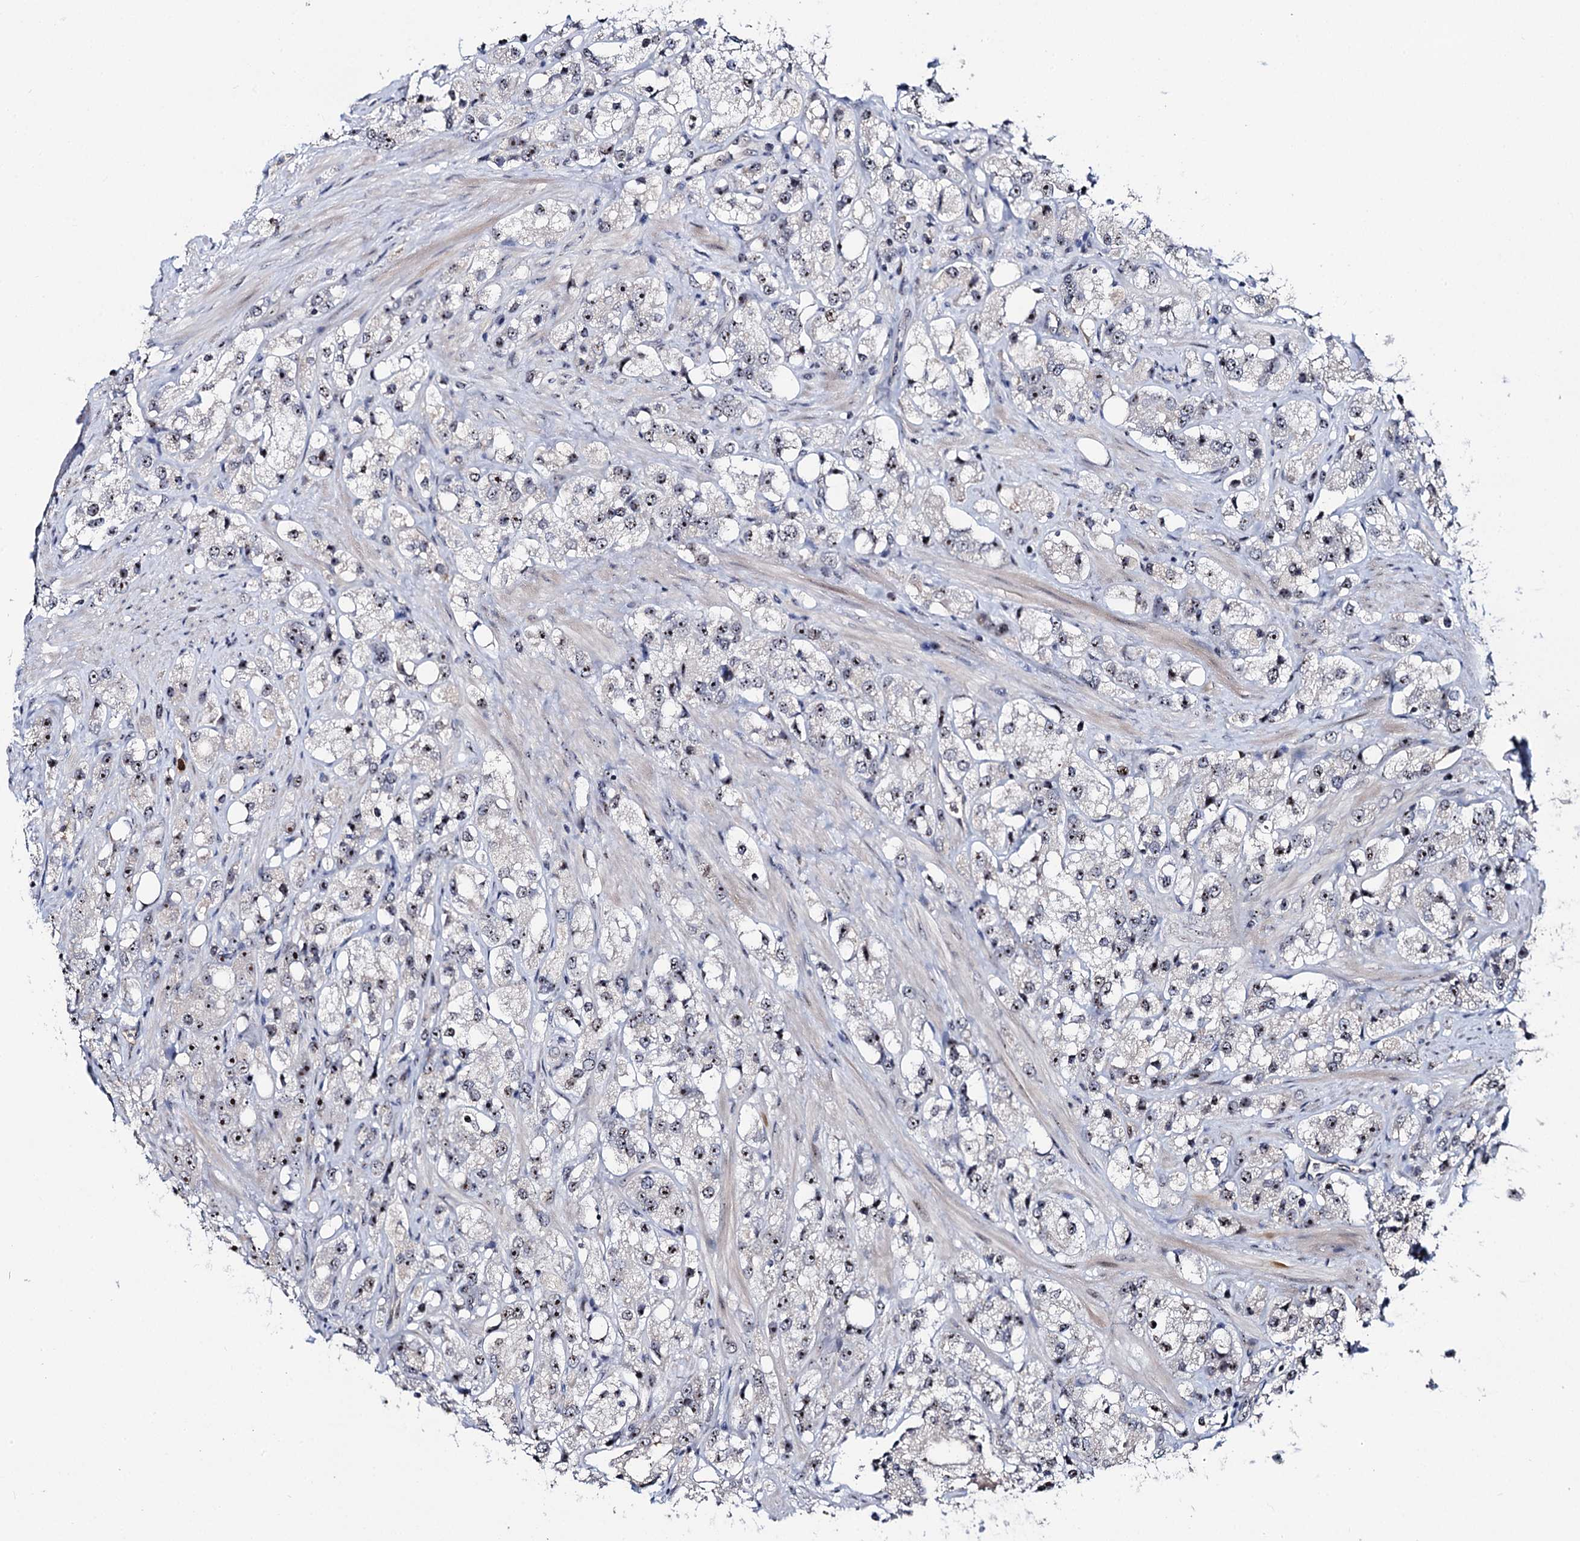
{"staining": {"intensity": "weak", "quantity": "25%-75%", "location": "nuclear"}, "tissue": "prostate cancer", "cell_type": "Tumor cells", "image_type": "cancer", "snomed": [{"axis": "morphology", "description": "Adenocarcinoma, NOS"}, {"axis": "topography", "description": "Prostate"}], "caption": "High-power microscopy captured an IHC micrograph of prostate cancer (adenocarcinoma), revealing weak nuclear expression in approximately 25%-75% of tumor cells. Nuclei are stained in blue.", "gene": "SUPT20H", "patient": {"sex": "male", "age": 79}}